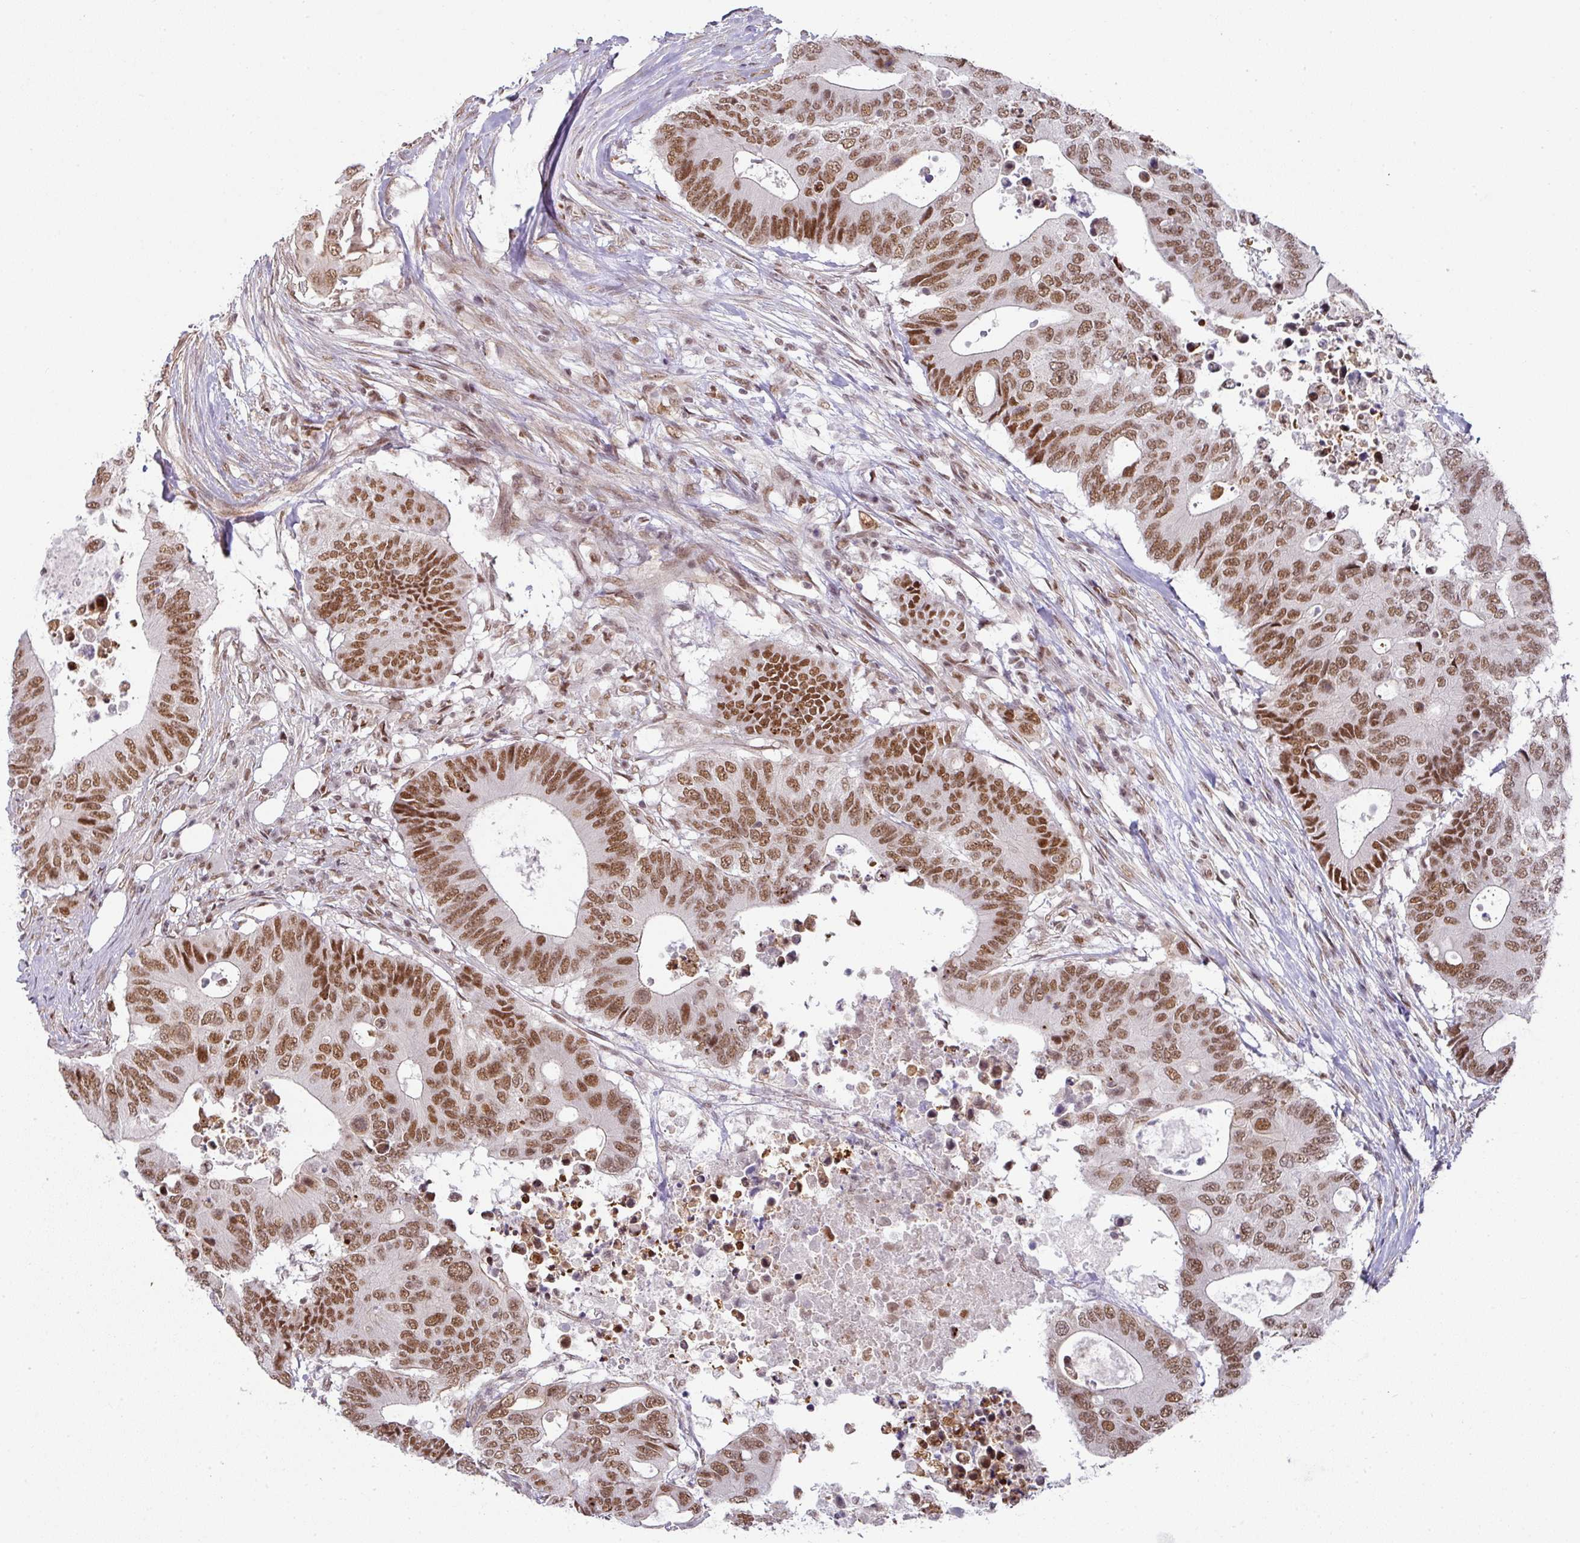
{"staining": {"intensity": "moderate", "quantity": ">75%", "location": "cytoplasmic/membranous,nuclear"}, "tissue": "colorectal cancer", "cell_type": "Tumor cells", "image_type": "cancer", "snomed": [{"axis": "morphology", "description": "Adenocarcinoma, NOS"}, {"axis": "topography", "description": "Colon"}], "caption": "Brown immunohistochemical staining in colorectal cancer displays moderate cytoplasmic/membranous and nuclear positivity in about >75% of tumor cells.", "gene": "NCOA5", "patient": {"sex": "male", "age": 71}}